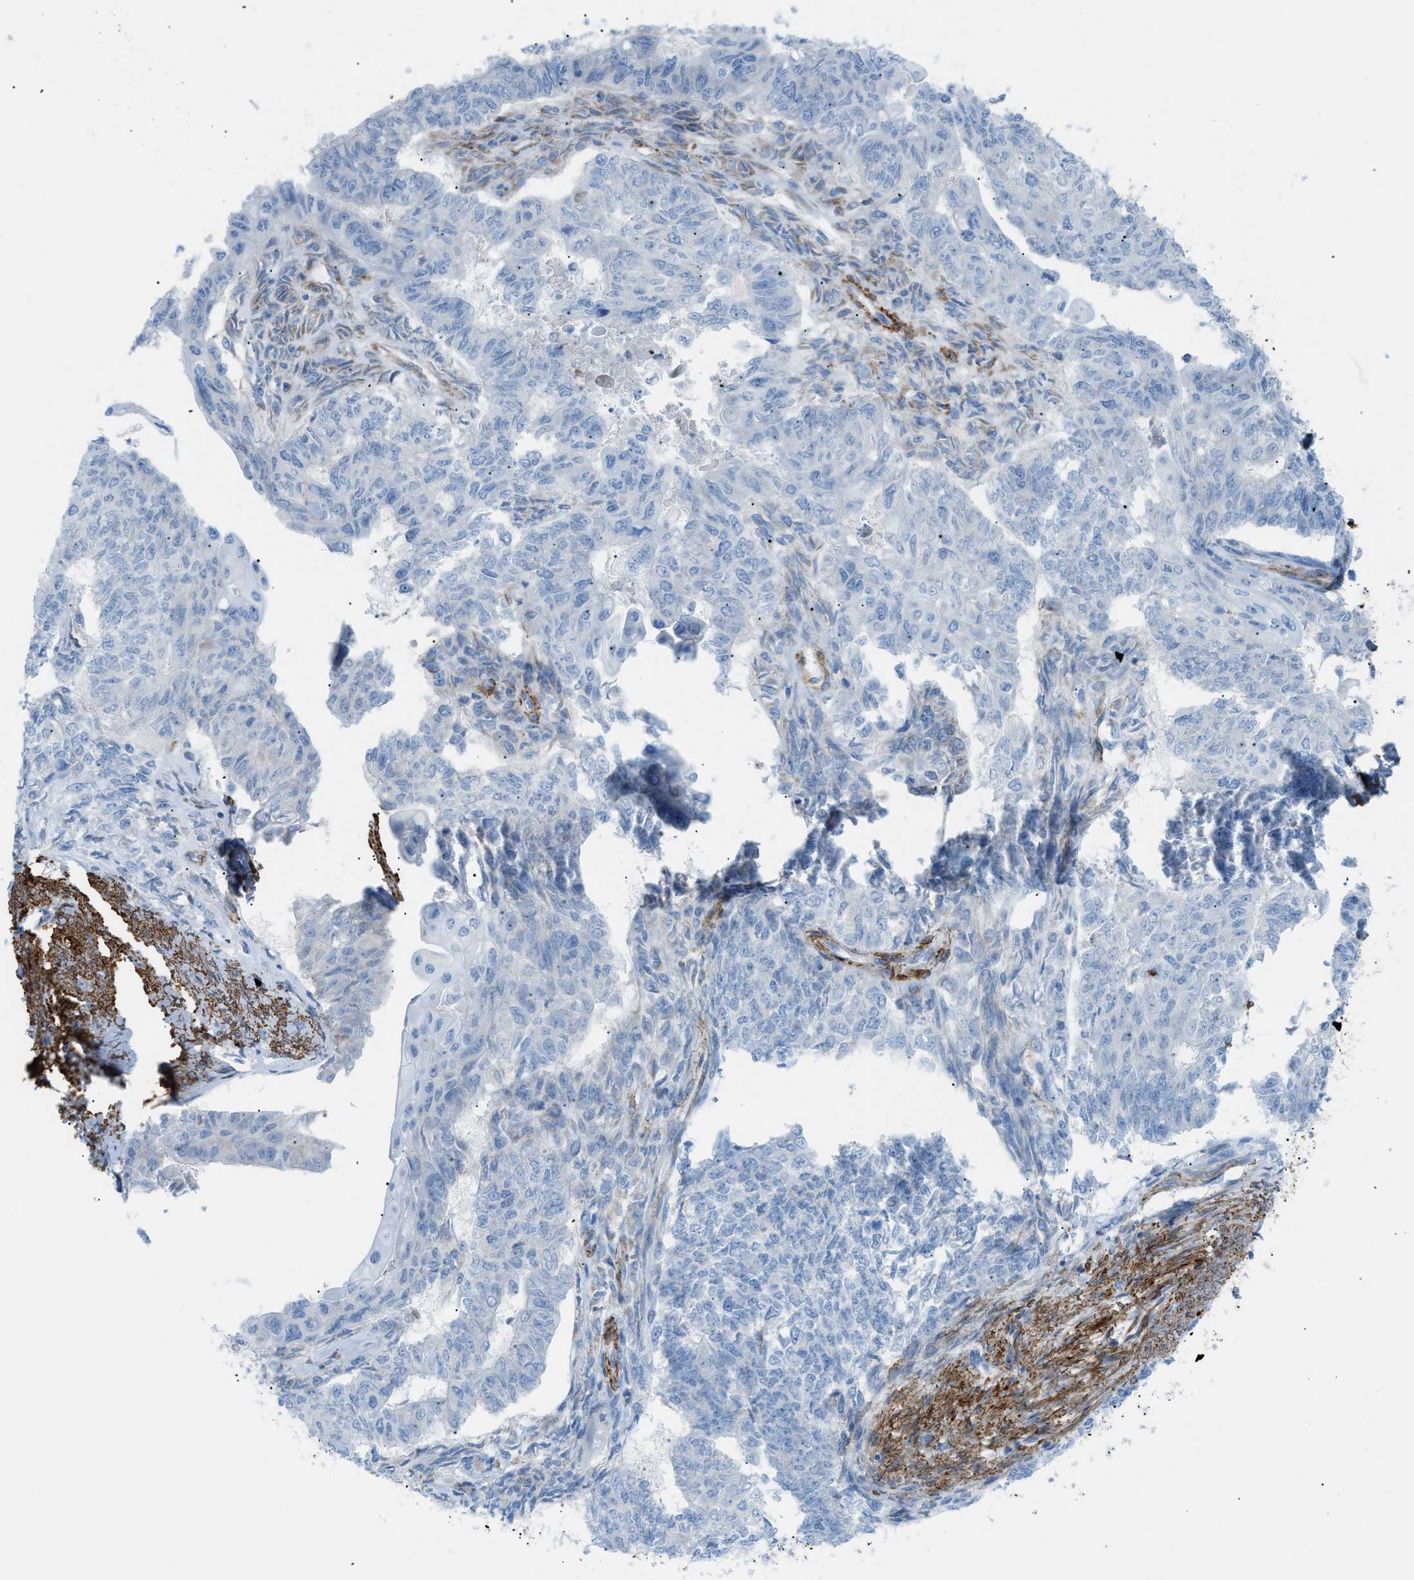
{"staining": {"intensity": "negative", "quantity": "none", "location": "none"}, "tissue": "endometrial cancer", "cell_type": "Tumor cells", "image_type": "cancer", "snomed": [{"axis": "morphology", "description": "Adenocarcinoma, NOS"}, {"axis": "topography", "description": "Endometrium"}], "caption": "Adenocarcinoma (endometrial) stained for a protein using immunohistochemistry demonstrates no staining tumor cells.", "gene": "MYH11", "patient": {"sex": "female", "age": 32}}